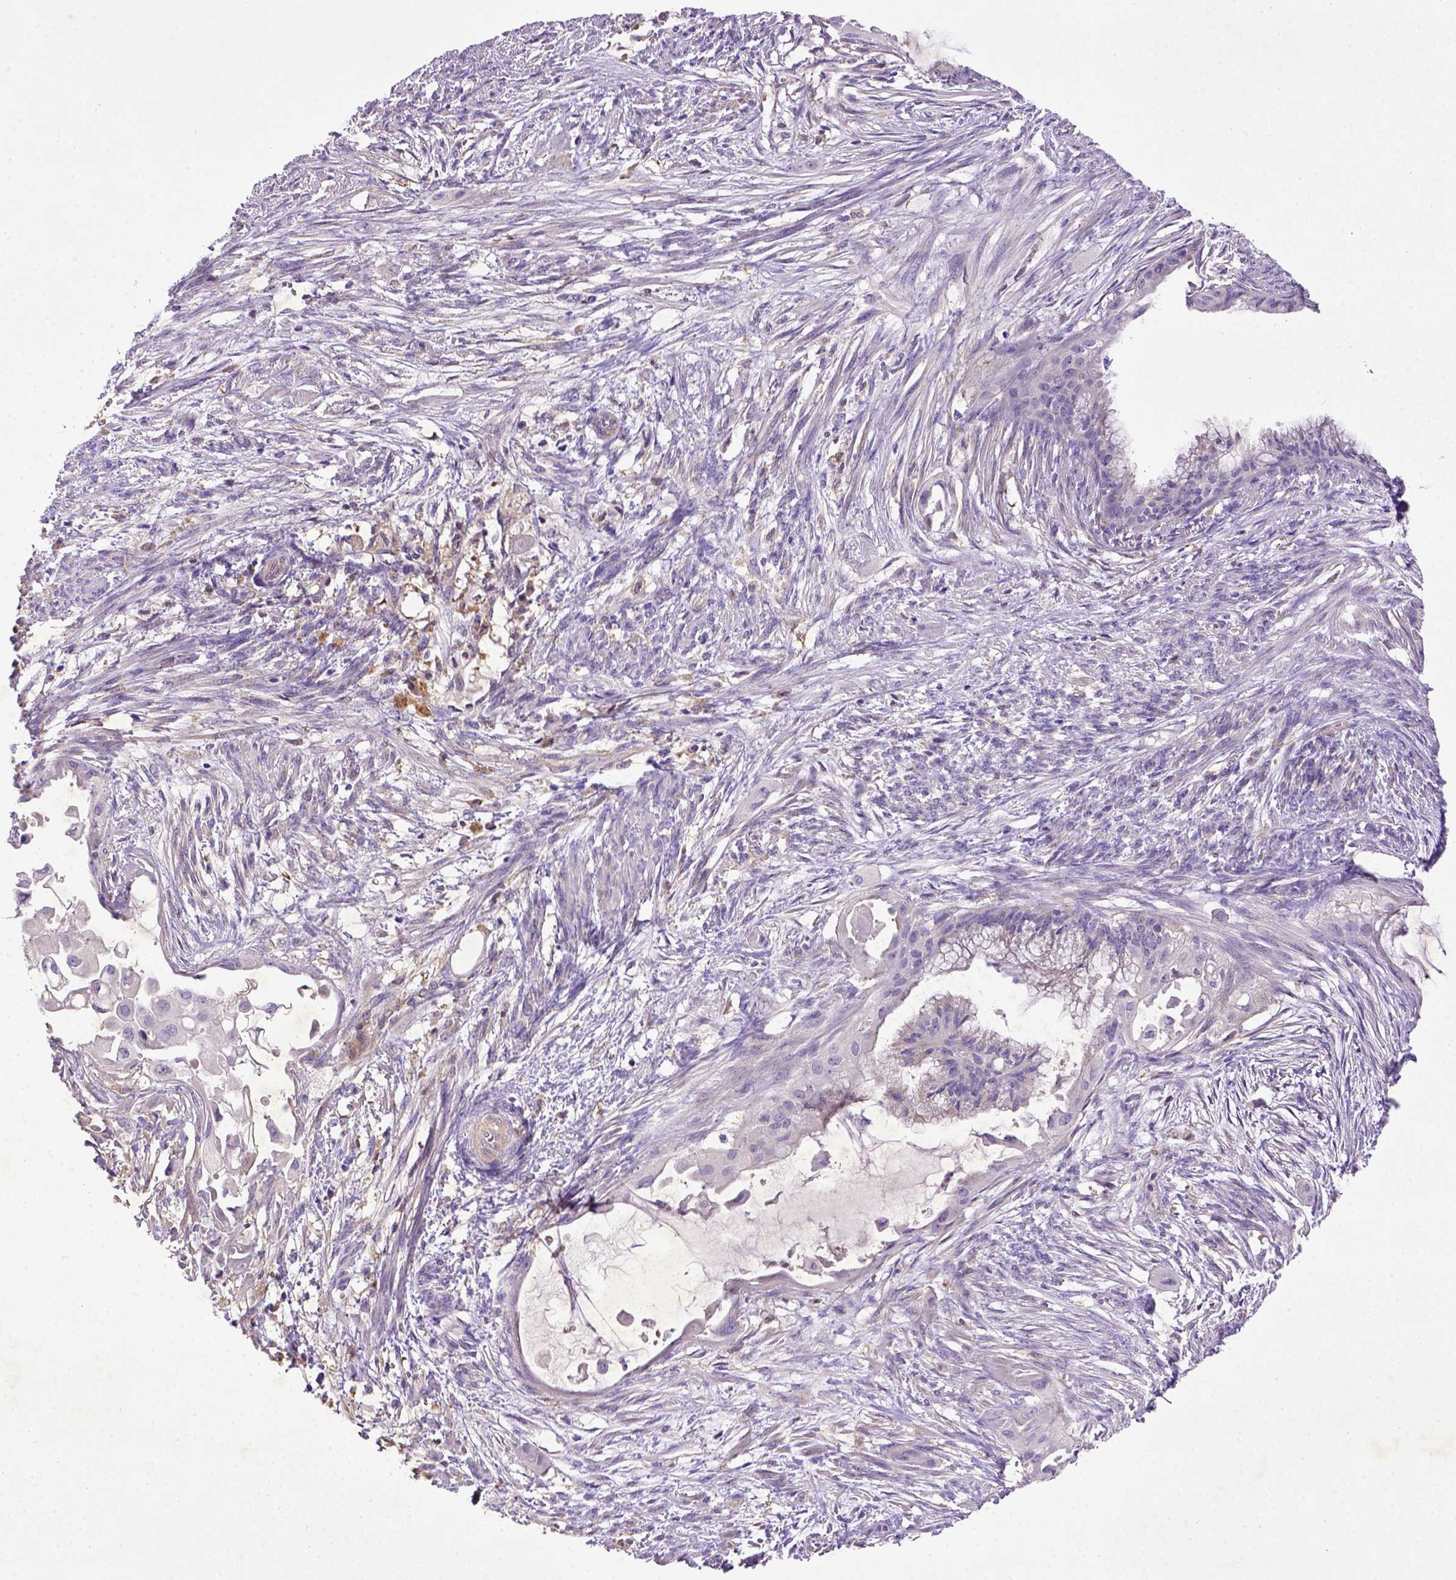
{"staining": {"intensity": "negative", "quantity": "none", "location": "none"}, "tissue": "endometrial cancer", "cell_type": "Tumor cells", "image_type": "cancer", "snomed": [{"axis": "morphology", "description": "Adenocarcinoma, NOS"}, {"axis": "topography", "description": "Endometrium"}], "caption": "Human endometrial adenocarcinoma stained for a protein using IHC exhibits no positivity in tumor cells.", "gene": "DEPDC1B", "patient": {"sex": "female", "age": 86}}